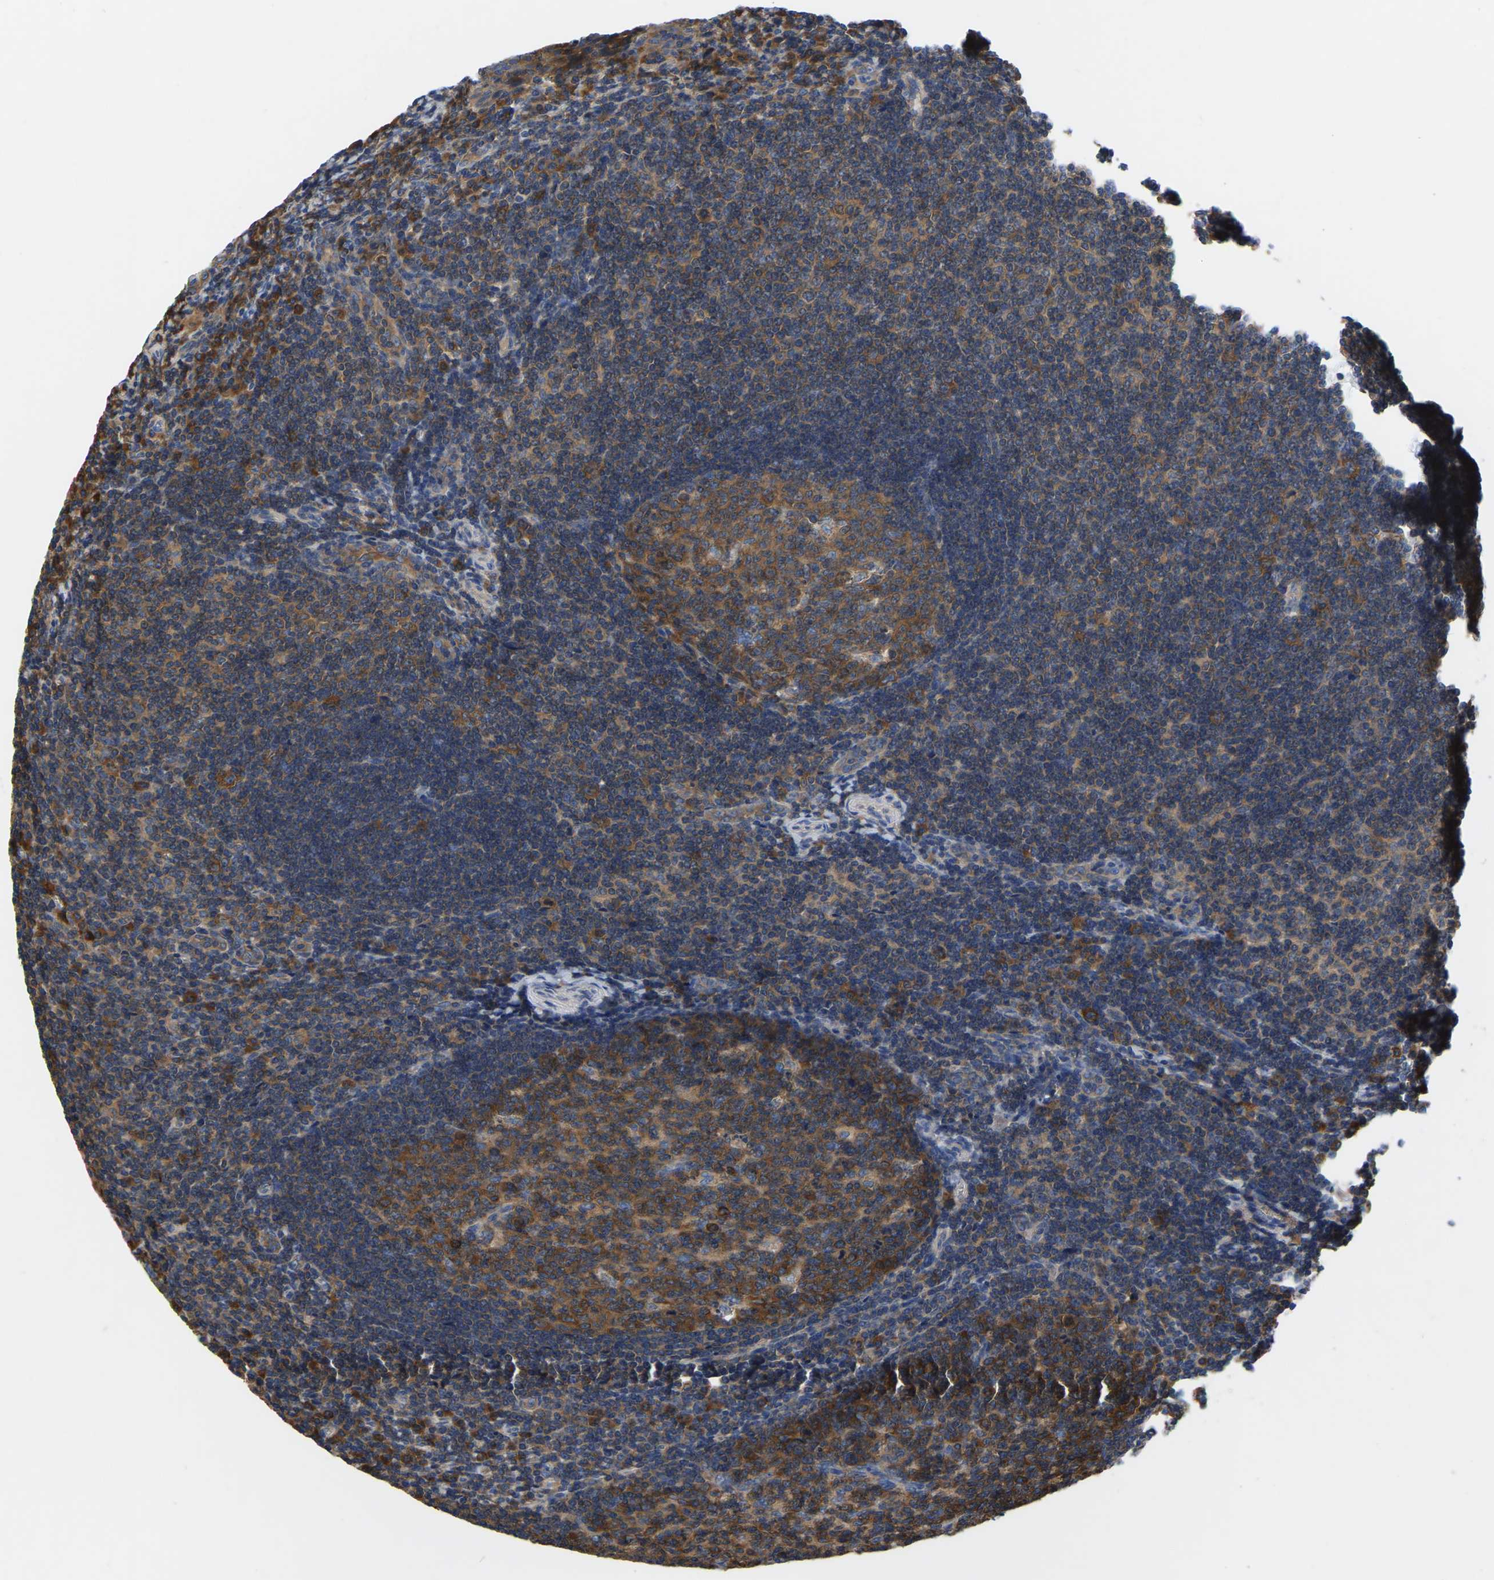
{"staining": {"intensity": "strong", "quantity": ">75%", "location": "cytoplasmic/membranous"}, "tissue": "tonsil", "cell_type": "Germinal center cells", "image_type": "normal", "snomed": [{"axis": "morphology", "description": "Normal tissue, NOS"}, {"axis": "topography", "description": "Tonsil"}], "caption": "Protein staining of normal tonsil demonstrates strong cytoplasmic/membranous expression in about >75% of germinal center cells.", "gene": "GARS1", "patient": {"sex": "male", "age": 37}}